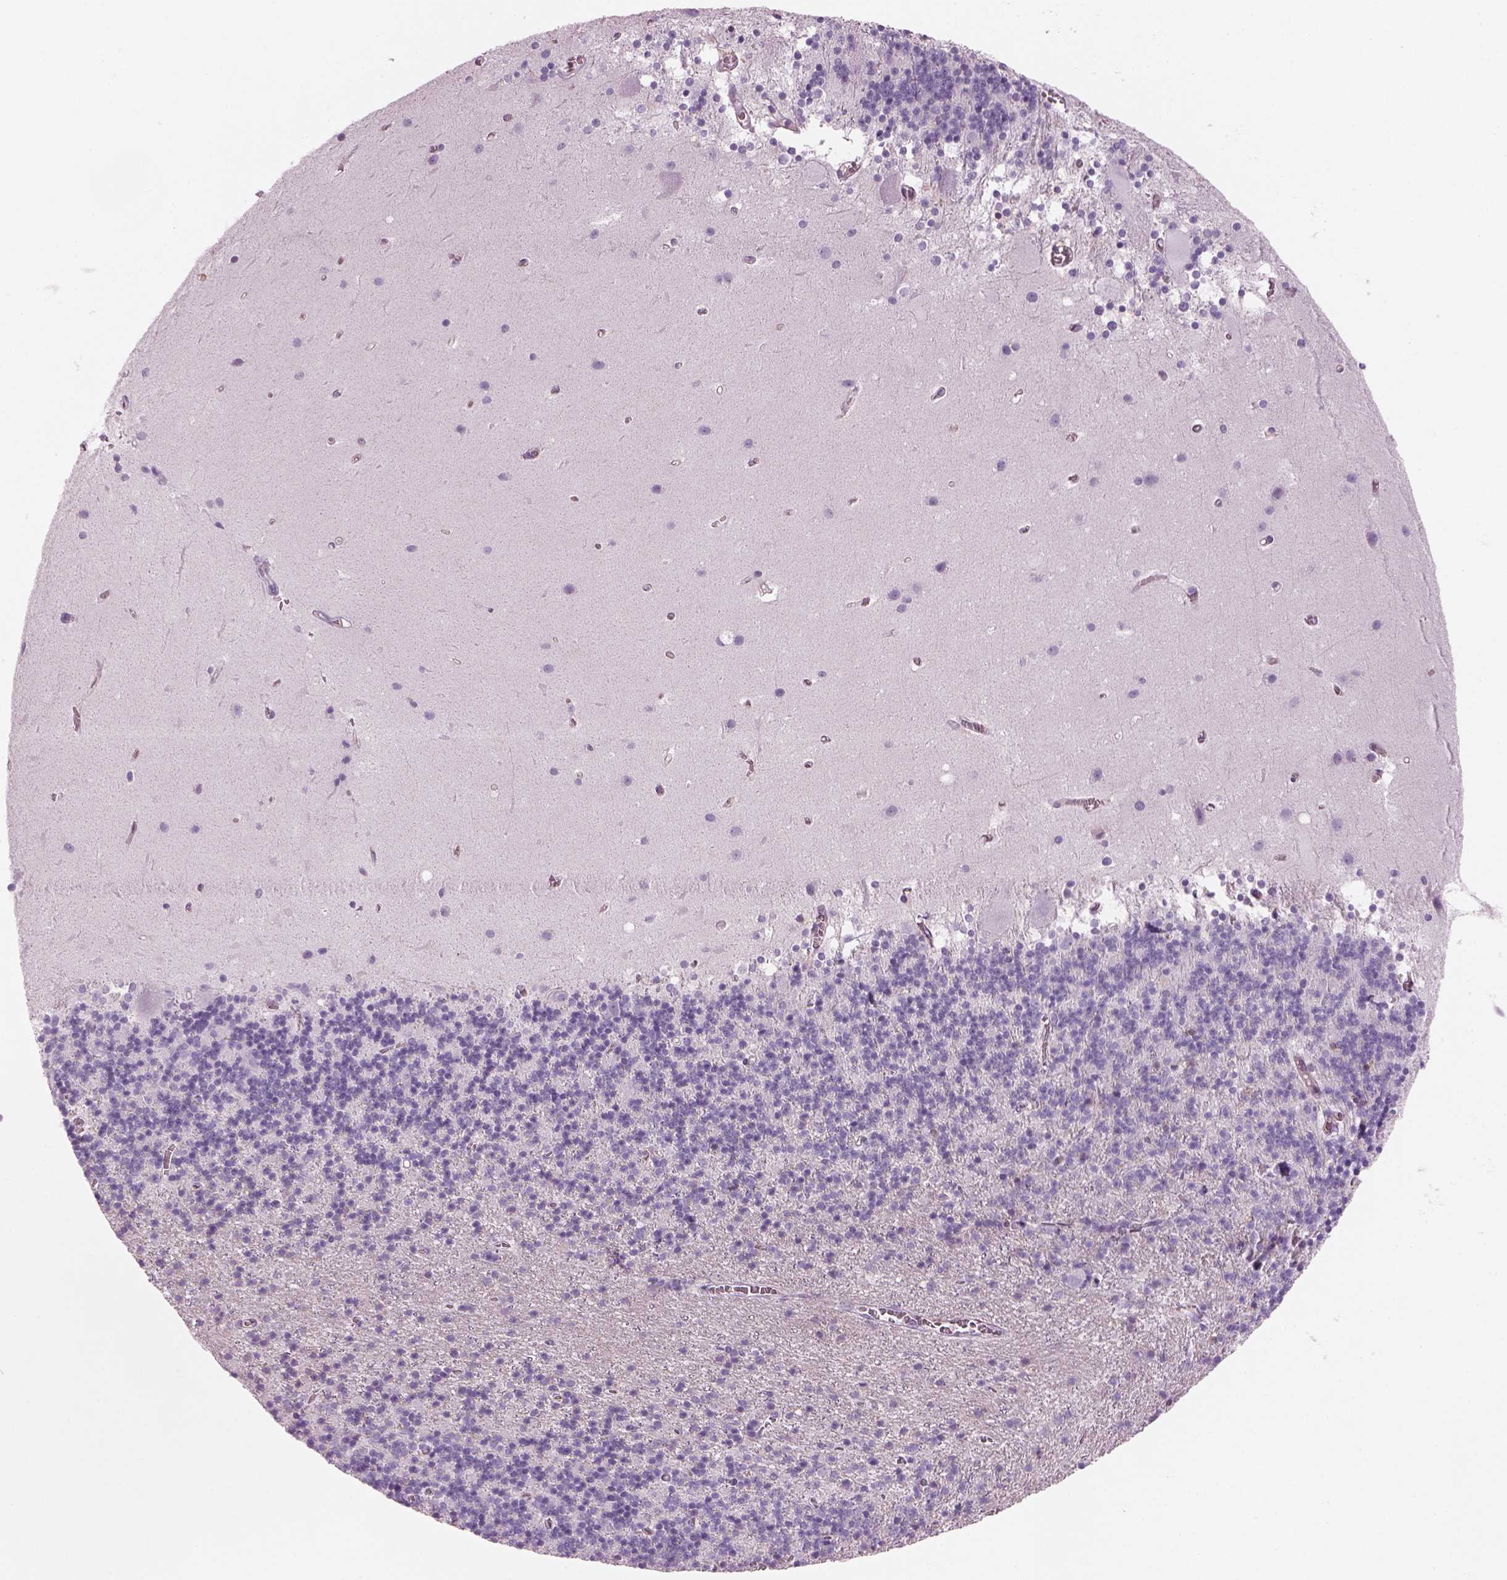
{"staining": {"intensity": "negative", "quantity": "none", "location": "none"}, "tissue": "cerebellum", "cell_type": "Cells in granular layer", "image_type": "normal", "snomed": [{"axis": "morphology", "description": "Normal tissue, NOS"}, {"axis": "topography", "description": "Cerebellum"}], "caption": "DAB (3,3'-diaminobenzidine) immunohistochemical staining of benign human cerebellum reveals no significant expression in cells in granular layer. (Brightfield microscopy of DAB immunohistochemistry at high magnification).", "gene": "SLC1A7", "patient": {"sex": "male", "age": 70}}